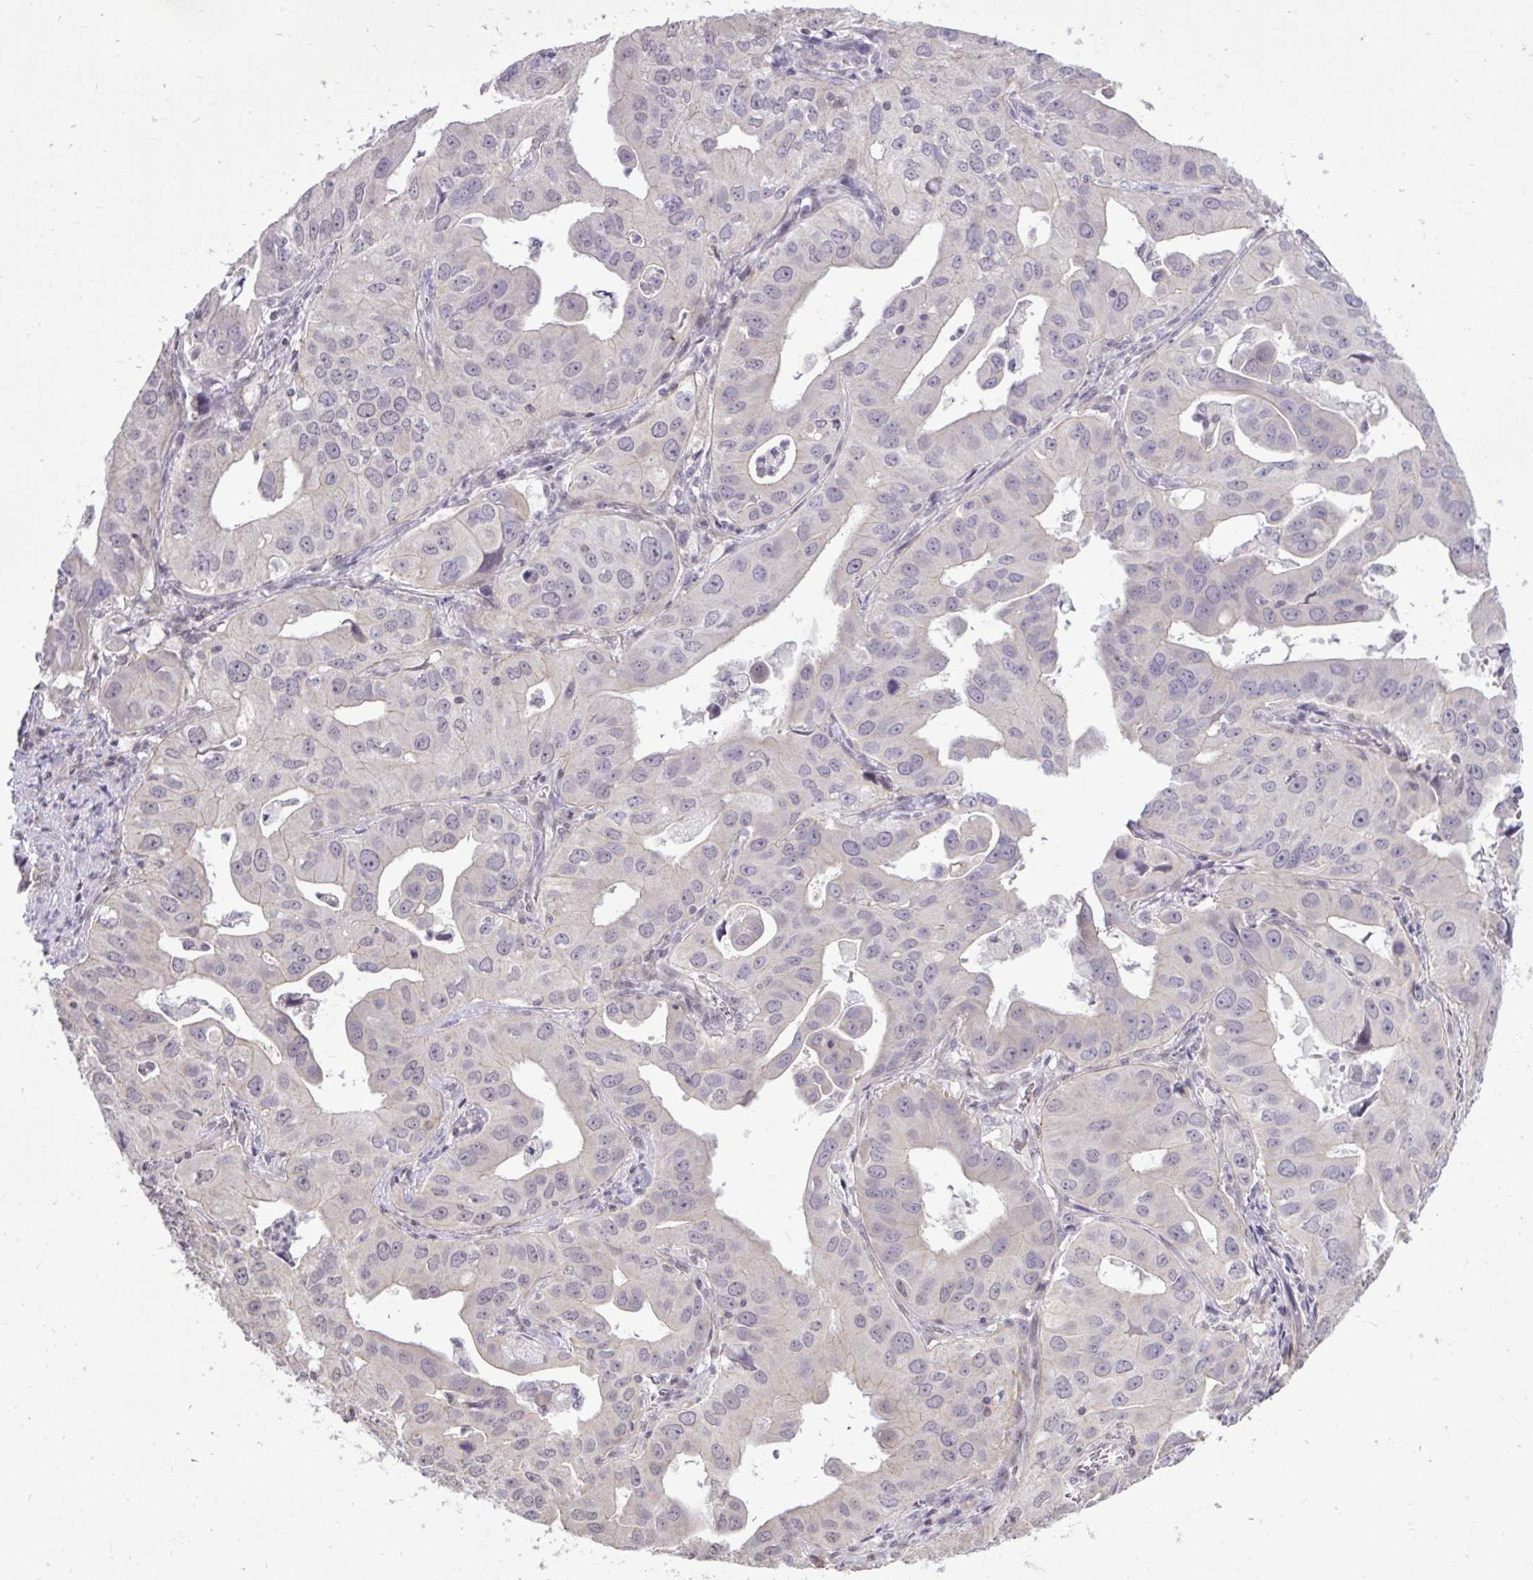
{"staining": {"intensity": "negative", "quantity": "none", "location": "none"}, "tissue": "lung cancer", "cell_type": "Tumor cells", "image_type": "cancer", "snomed": [{"axis": "morphology", "description": "Adenocarcinoma, NOS"}, {"axis": "topography", "description": "Lung"}], "caption": "High power microscopy photomicrograph of an IHC image of lung adenocarcinoma, revealing no significant positivity in tumor cells. Brightfield microscopy of IHC stained with DAB (3,3'-diaminobenzidine) (brown) and hematoxylin (blue), captured at high magnification.", "gene": "CYP20A1", "patient": {"sex": "male", "age": 48}}